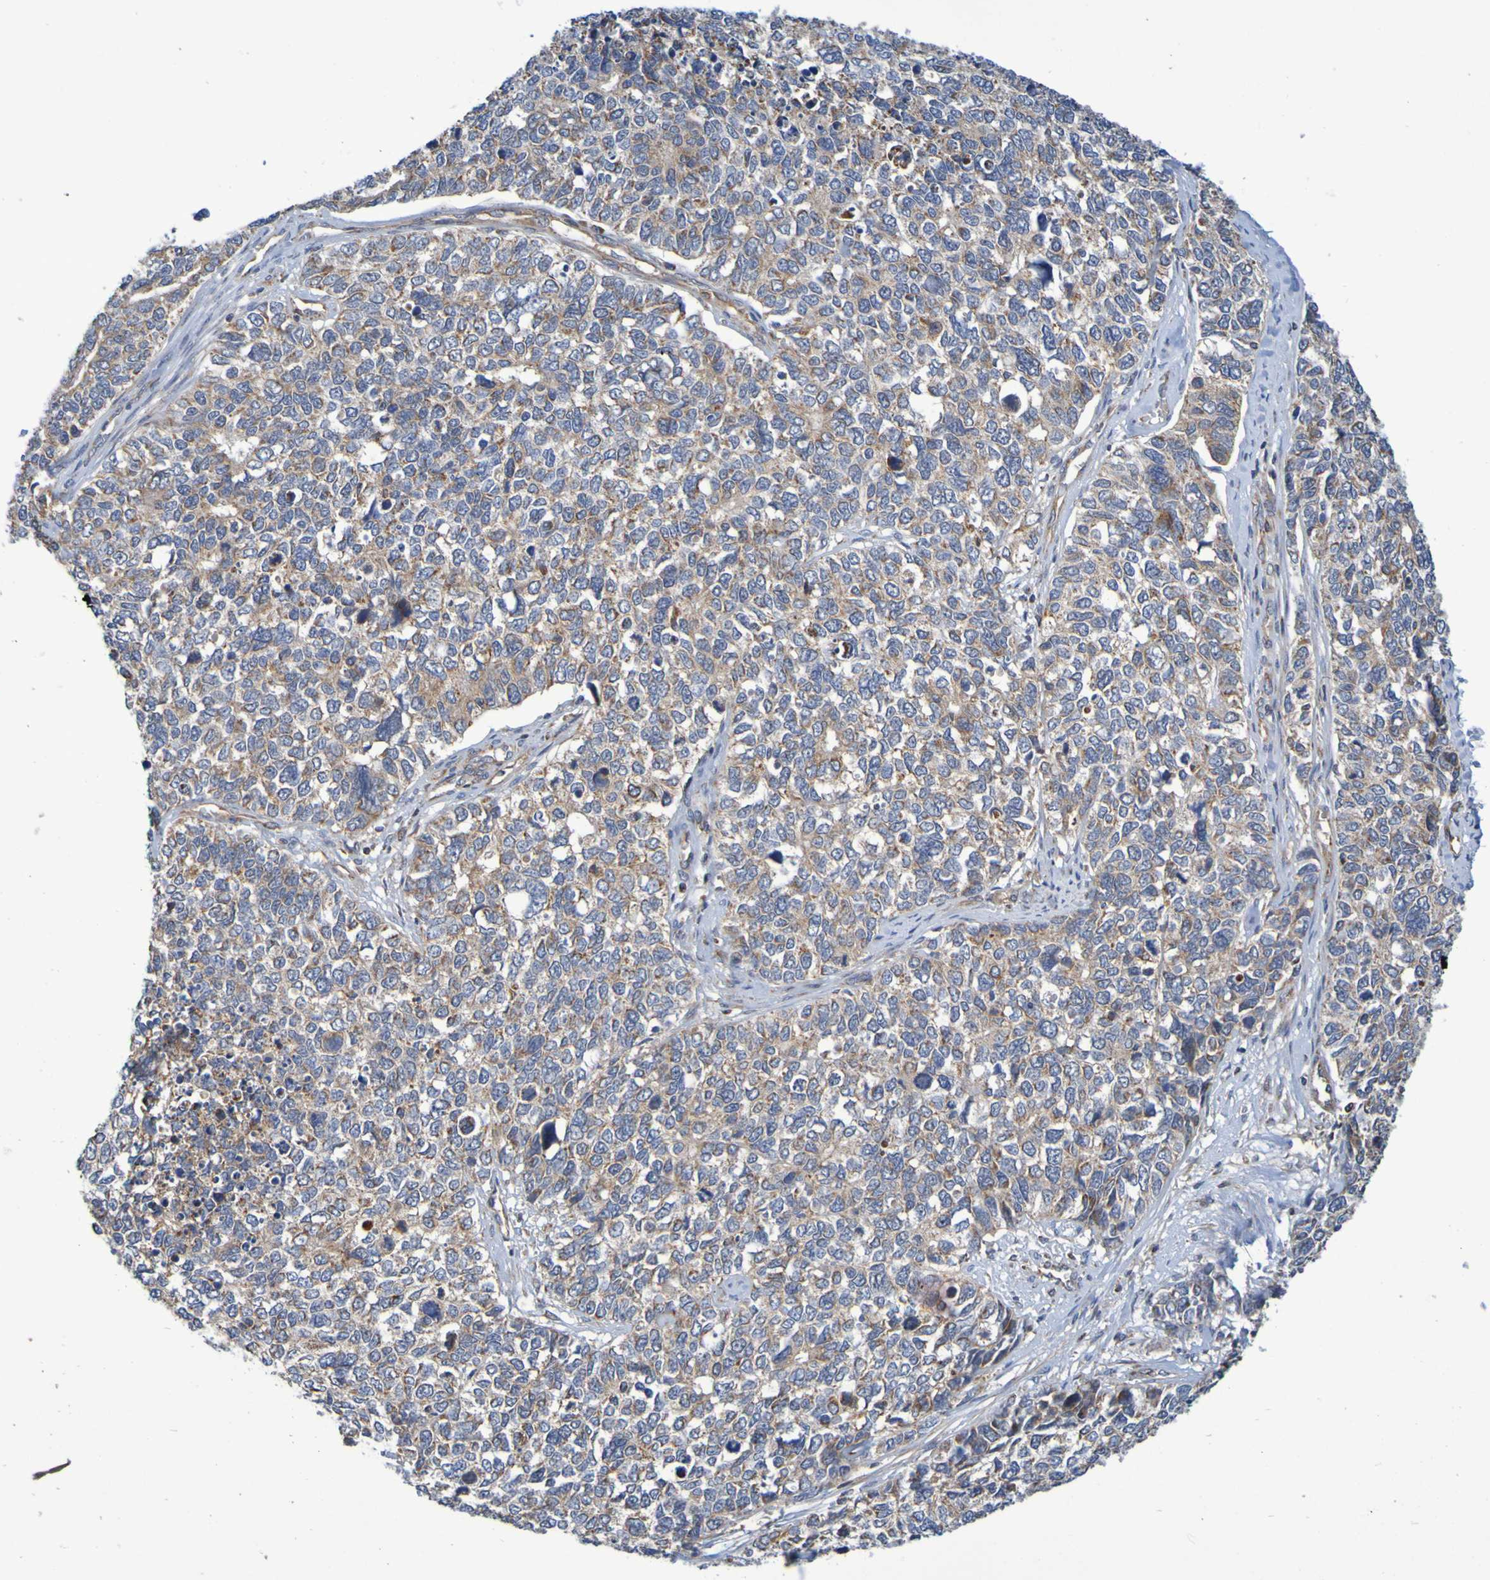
{"staining": {"intensity": "moderate", "quantity": "25%-75%", "location": "cytoplasmic/membranous"}, "tissue": "cervical cancer", "cell_type": "Tumor cells", "image_type": "cancer", "snomed": [{"axis": "morphology", "description": "Squamous cell carcinoma, NOS"}, {"axis": "topography", "description": "Cervix"}], "caption": "Protein expression analysis of human cervical cancer reveals moderate cytoplasmic/membranous expression in approximately 25%-75% of tumor cells.", "gene": "CCDC51", "patient": {"sex": "female", "age": 63}}